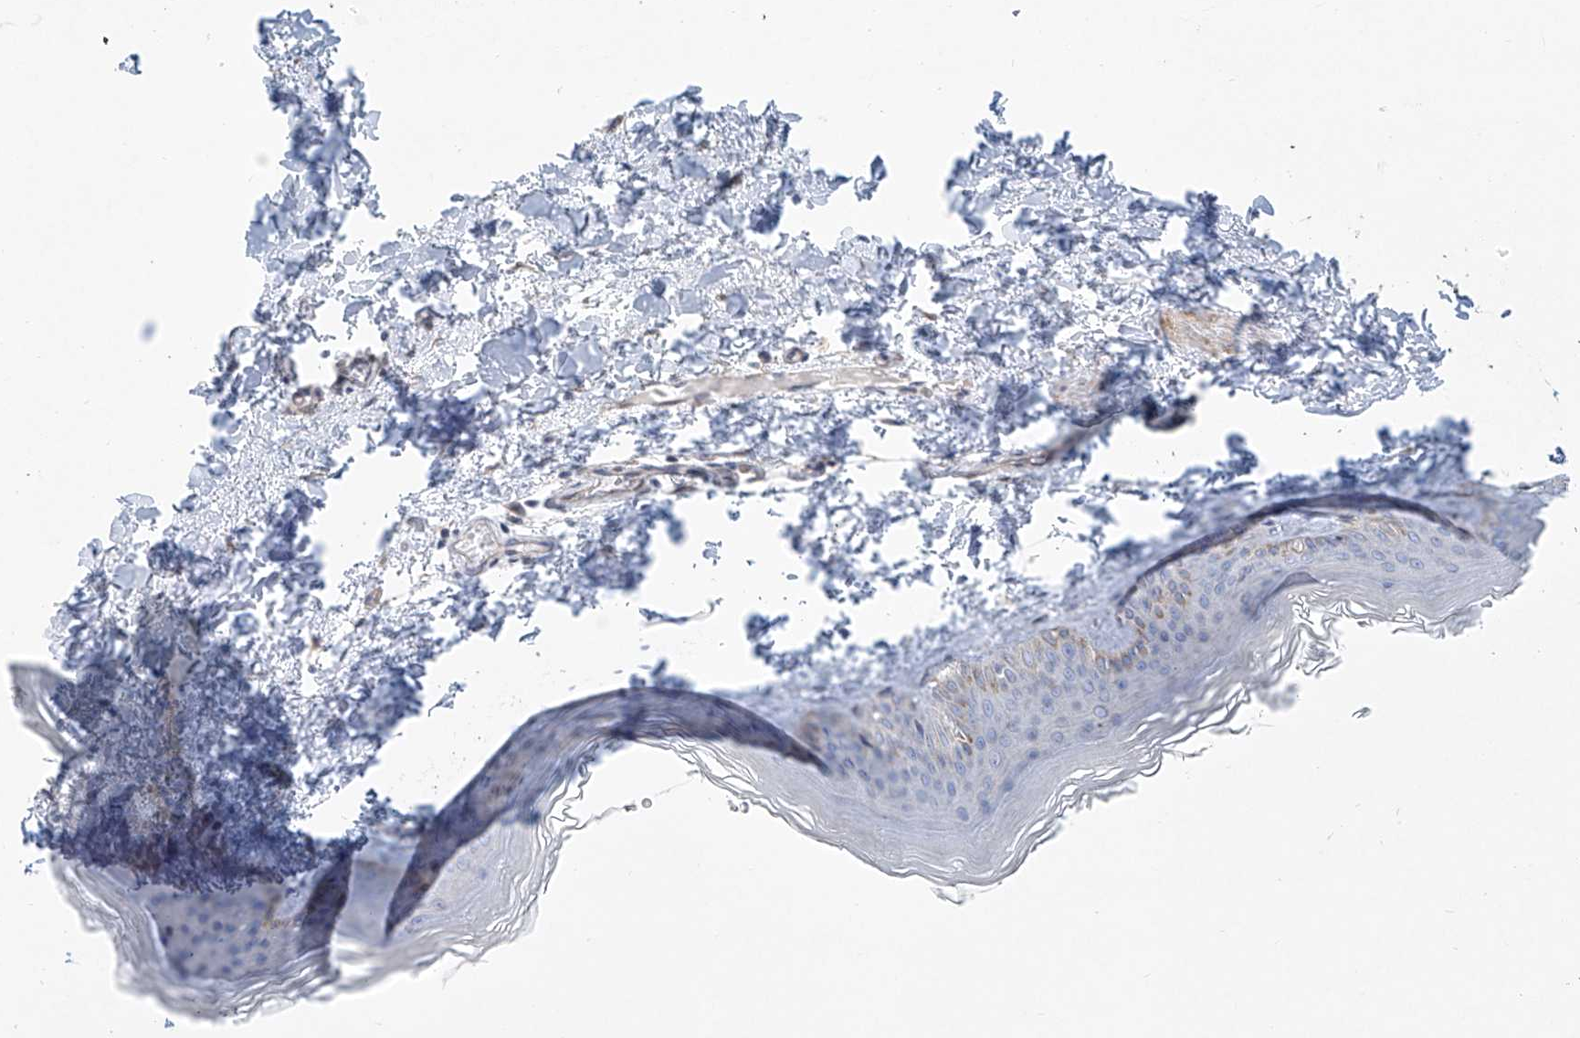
{"staining": {"intensity": "negative", "quantity": "none", "location": "none"}, "tissue": "skin", "cell_type": "Fibroblasts", "image_type": "normal", "snomed": [{"axis": "morphology", "description": "Normal tissue, NOS"}, {"axis": "topography", "description": "Skin"}], "caption": "Immunohistochemistry (IHC) image of normal skin: skin stained with DAB displays no significant protein positivity in fibroblasts. (DAB IHC visualized using brightfield microscopy, high magnification).", "gene": "KLC4", "patient": {"sex": "female", "age": 27}}